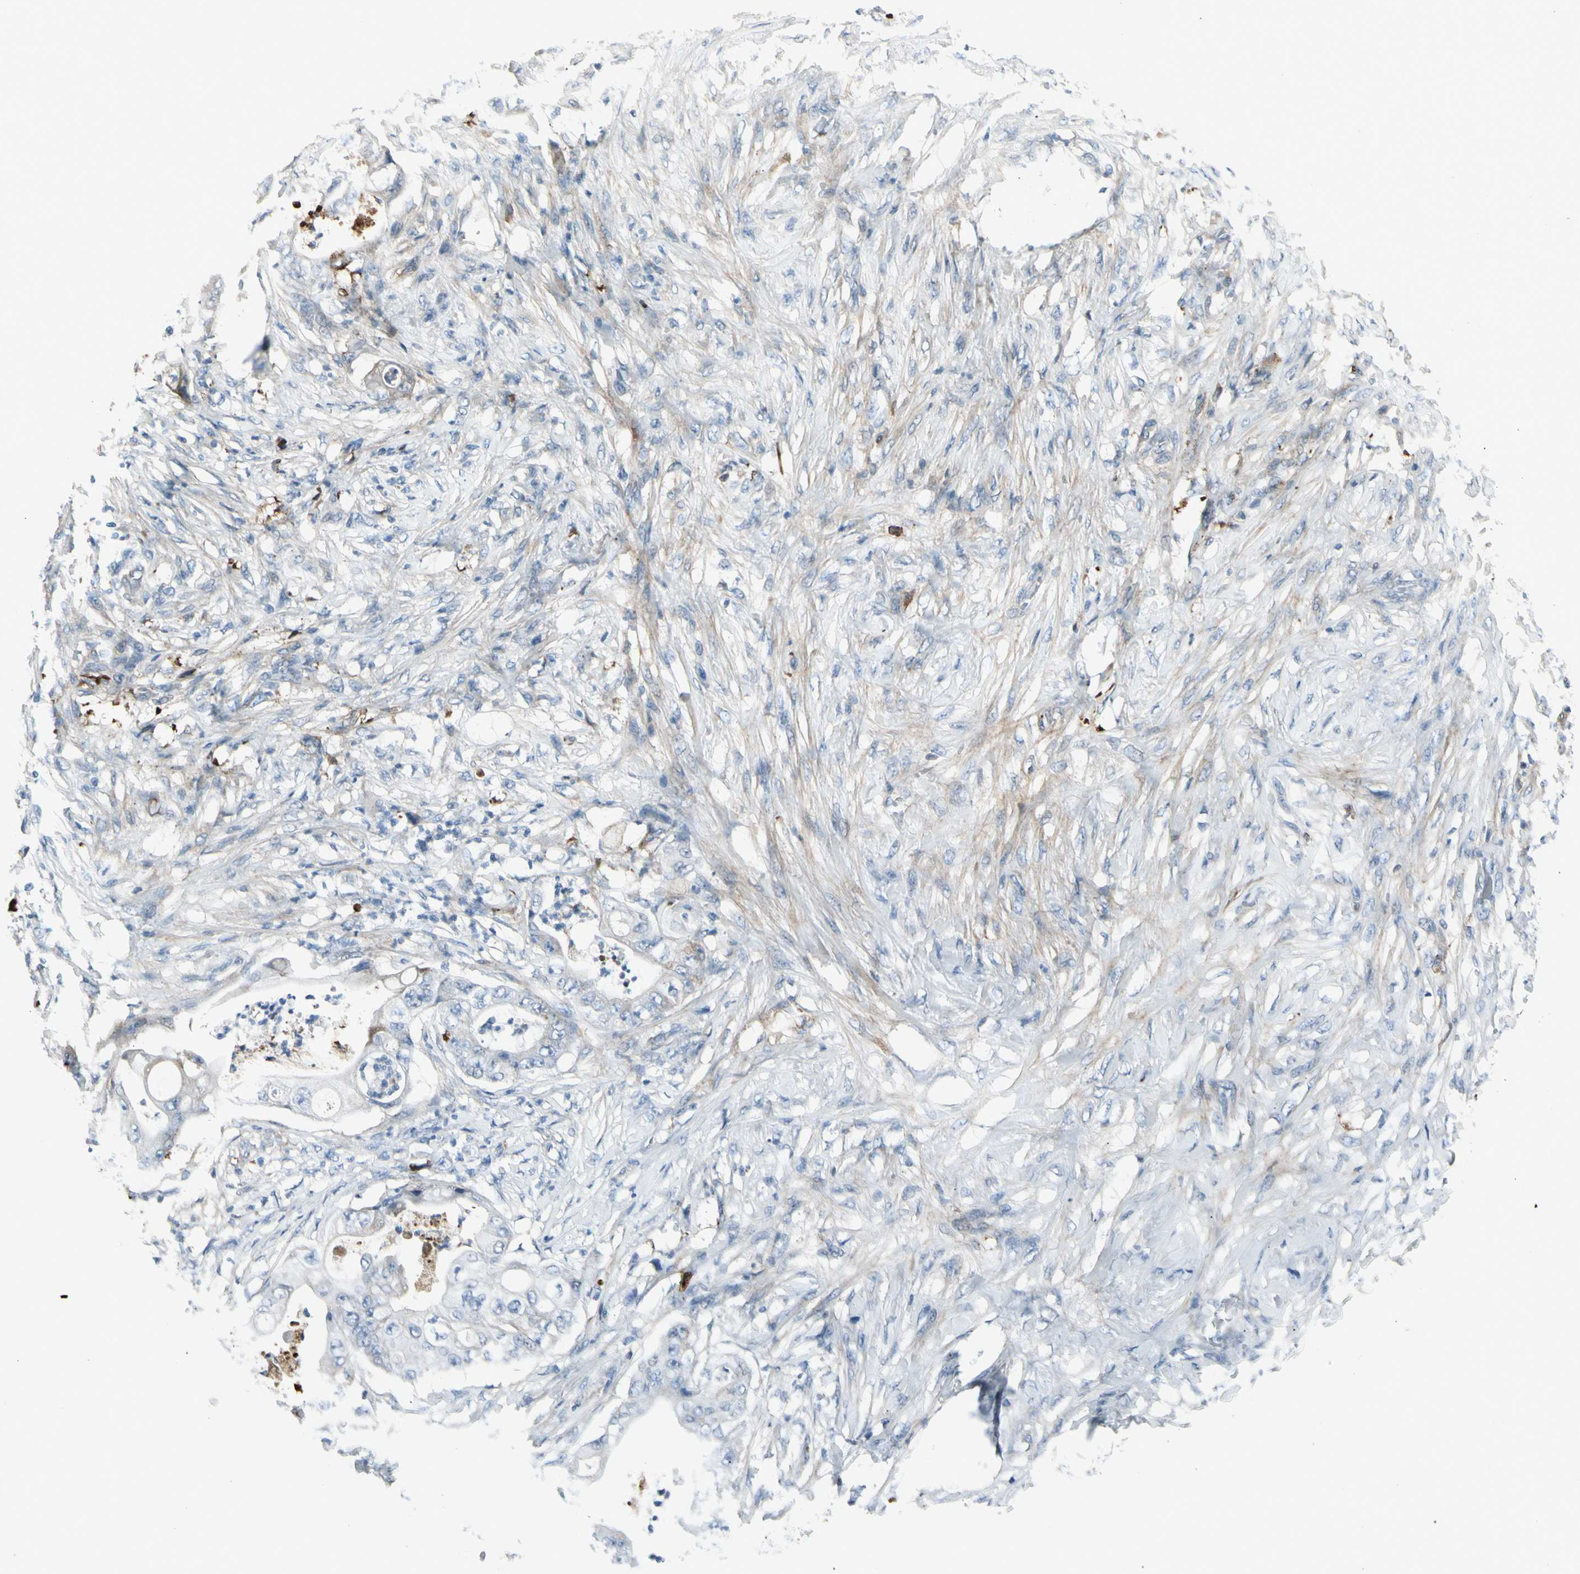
{"staining": {"intensity": "weak", "quantity": "<25%", "location": "cytoplasmic/membranous"}, "tissue": "stomach cancer", "cell_type": "Tumor cells", "image_type": "cancer", "snomed": [{"axis": "morphology", "description": "Adenocarcinoma, NOS"}, {"axis": "topography", "description": "Stomach"}], "caption": "This is an immunohistochemistry image of stomach adenocarcinoma. There is no expression in tumor cells.", "gene": "IGHG1", "patient": {"sex": "female", "age": 73}}